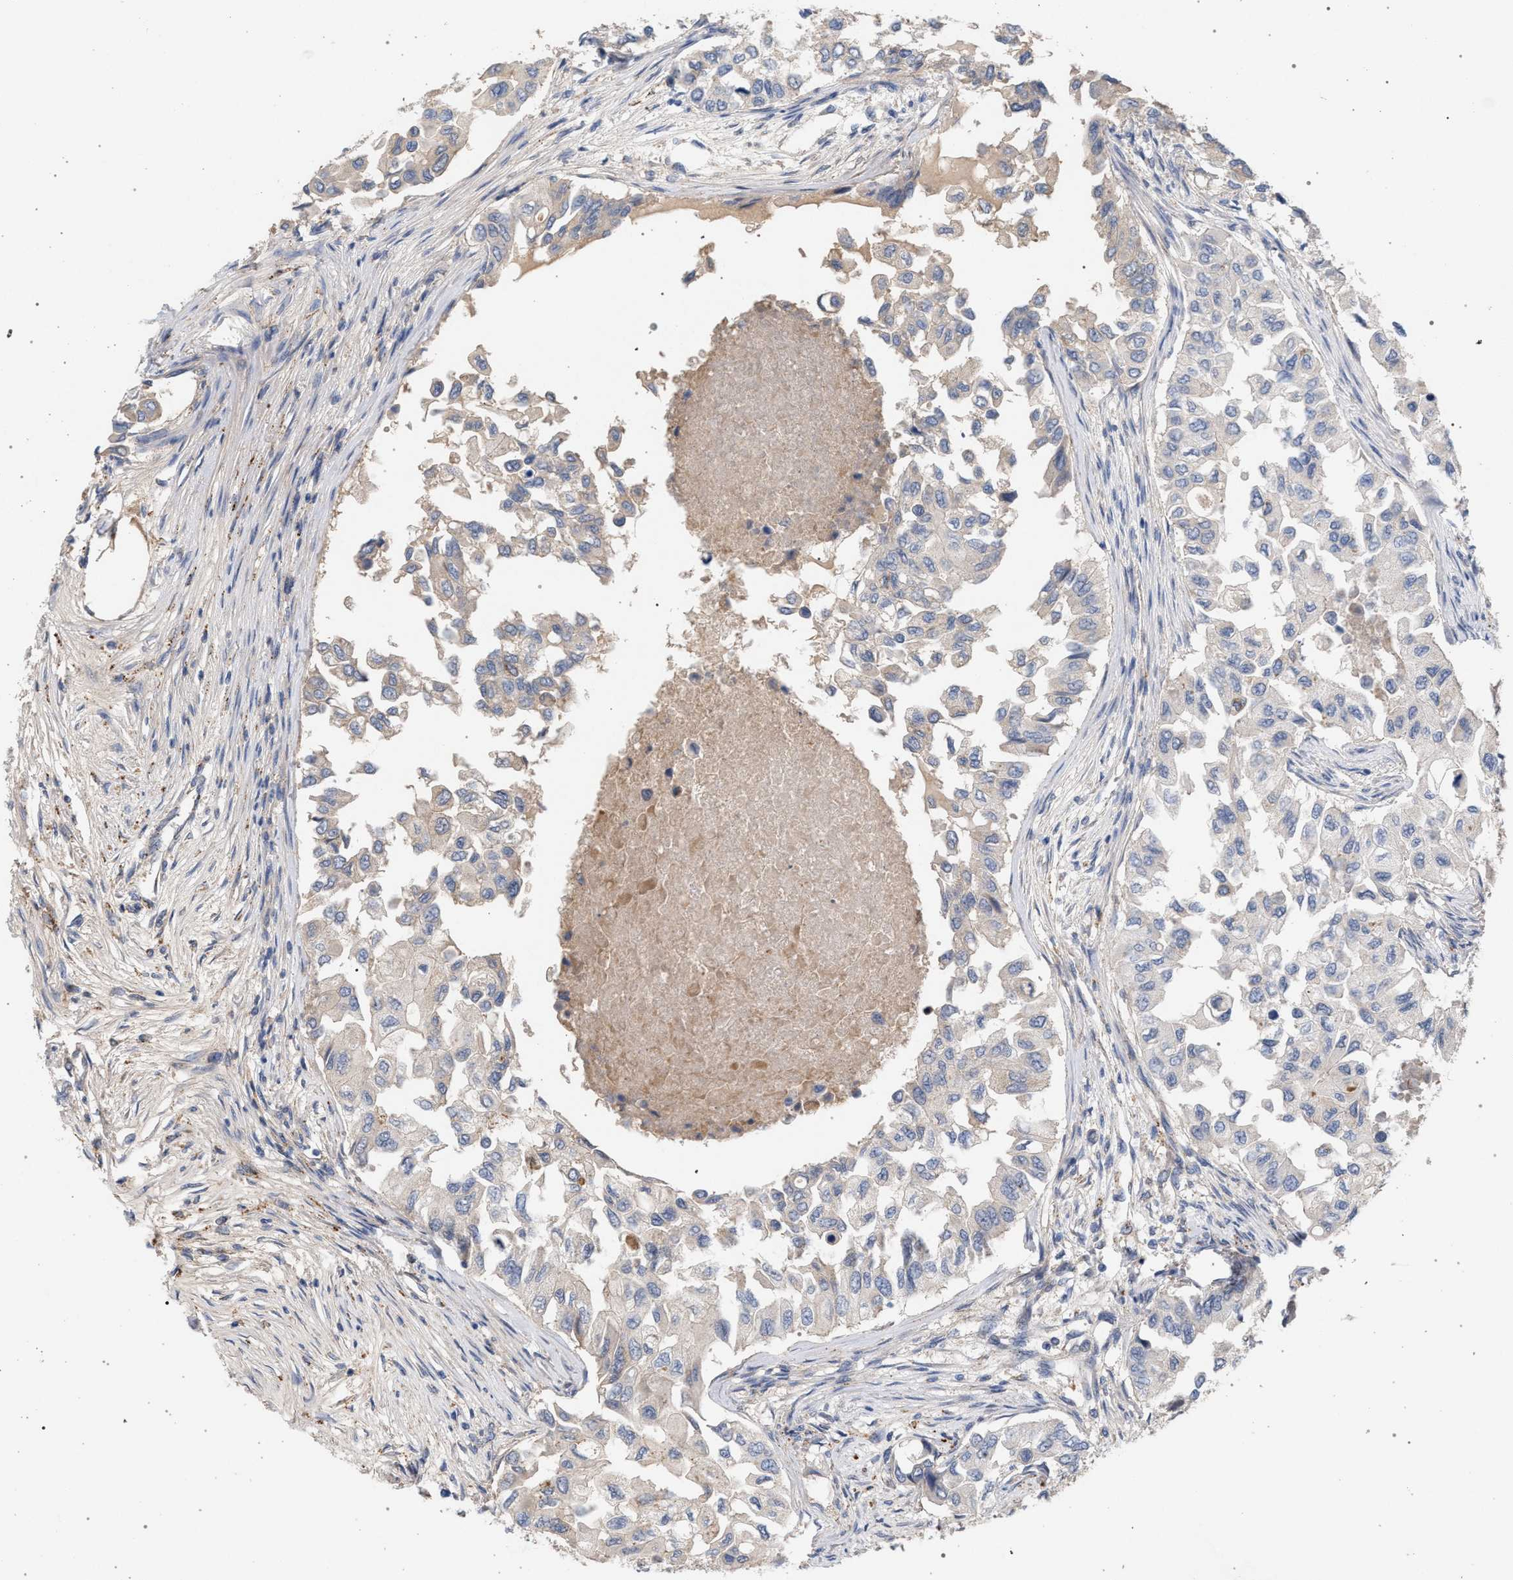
{"staining": {"intensity": "weak", "quantity": "<25%", "location": "cytoplasmic/membranous"}, "tissue": "breast cancer", "cell_type": "Tumor cells", "image_type": "cancer", "snomed": [{"axis": "morphology", "description": "Normal tissue, NOS"}, {"axis": "morphology", "description": "Duct carcinoma"}, {"axis": "topography", "description": "Breast"}], "caption": "High magnification brightfield microscopy of invasive ductal carcinoma (breast) stained with DAB (3,3'-diaminobenzidine) (brown) and counterstained with hematoxylin (blue): tumor cells show no significant staining.", "gene": "MAMDC2", "patient": {"sex": "female", "age": 49}}